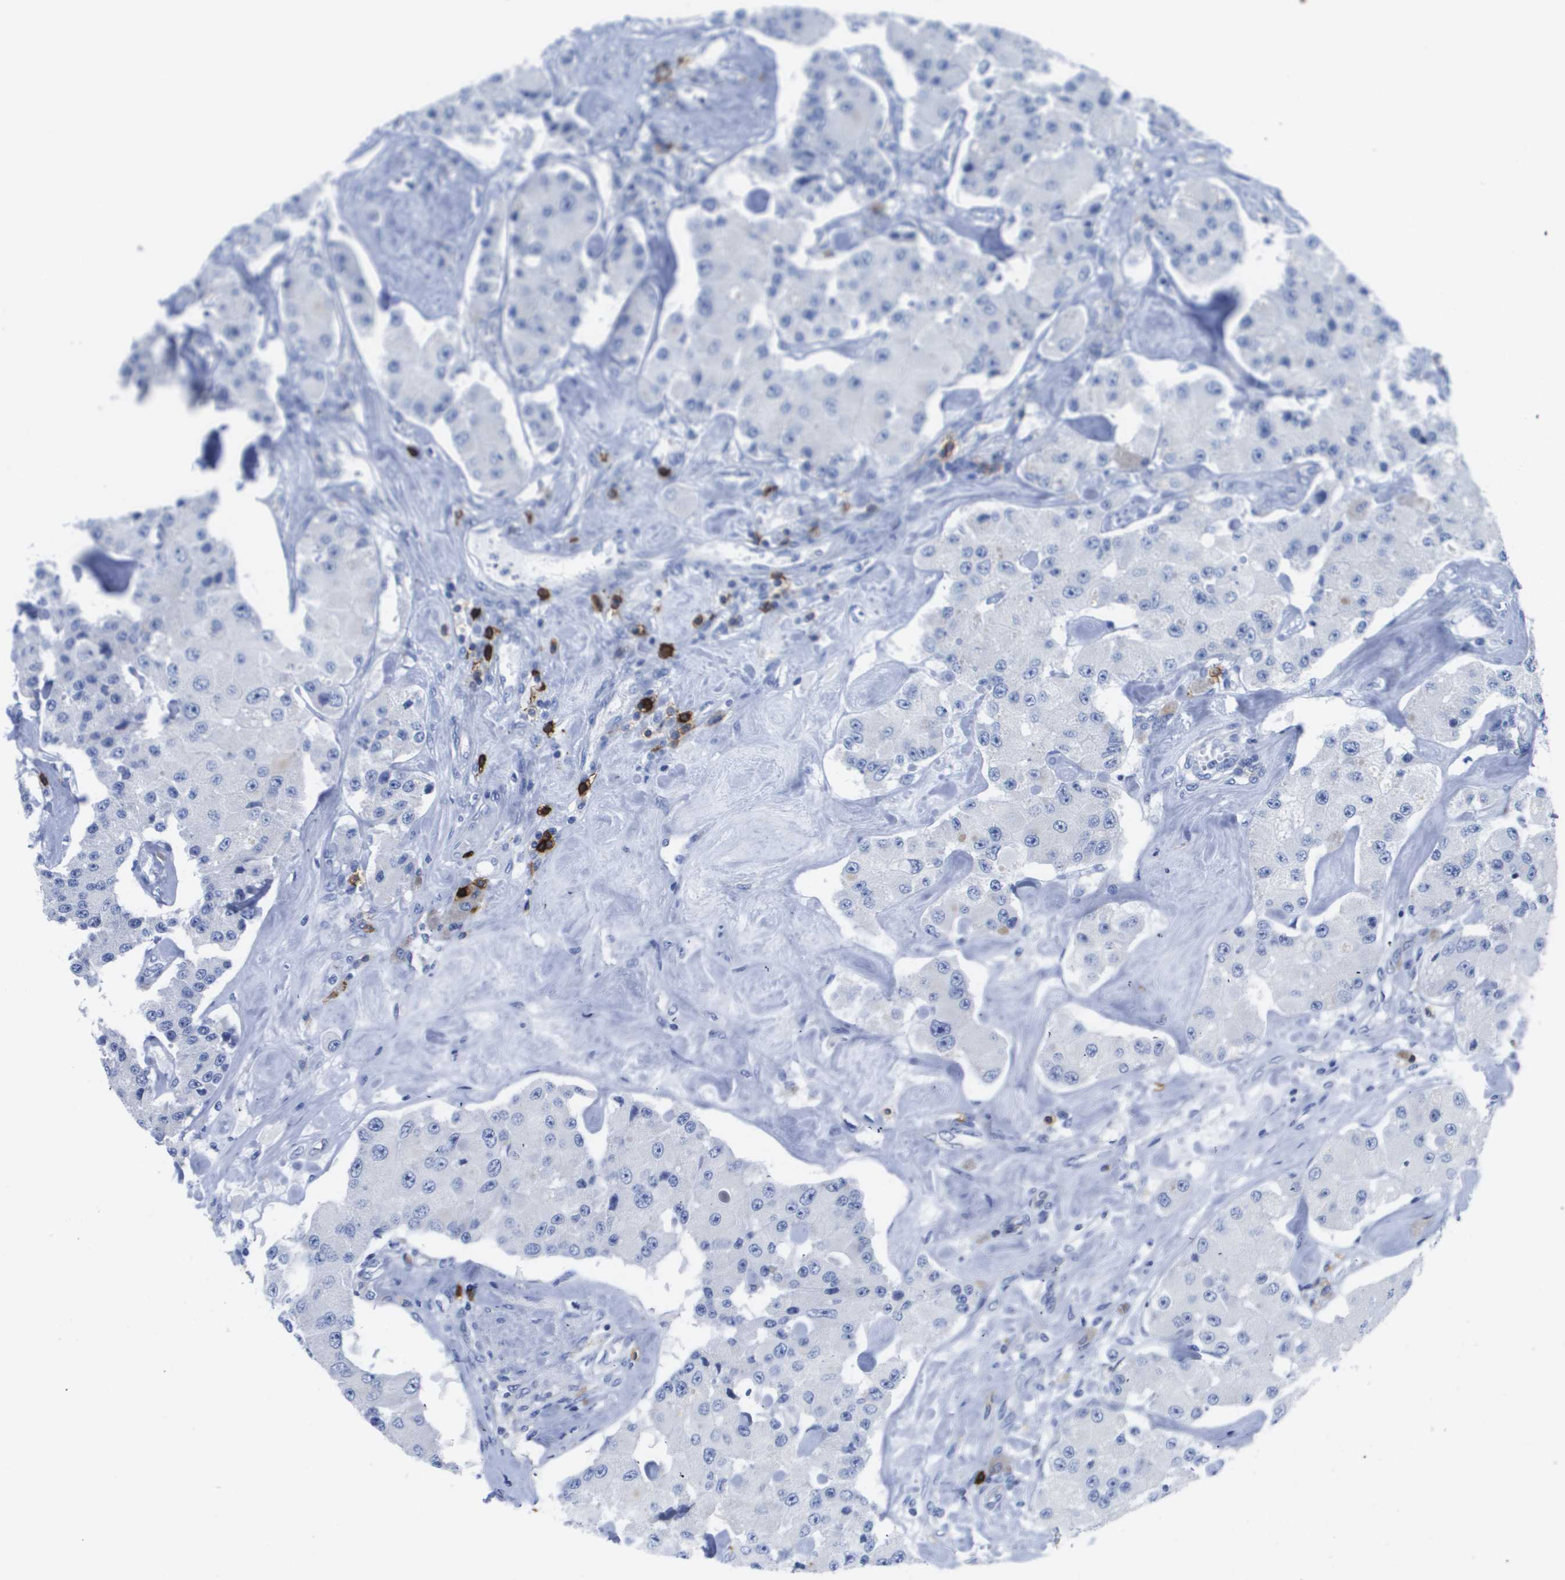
{"staining": {"intensity": "negative", "quantity": "none", "location": "none"}, "tissue": "carcinoid", "cell_type": "Tumor cells", "image_type": "cancer", "snomed": [{"axis": "morphology", "description": "Carcinoid, malignant, NOS"}, {"axis": "topography", "description": "Pancreas"}], "caption": "Immunohistochemical staining of human carcinoid reveals no significant staining in tumor cells.", "gene": "MS4A1", "patient": {"sex": "male", "age": 41}}